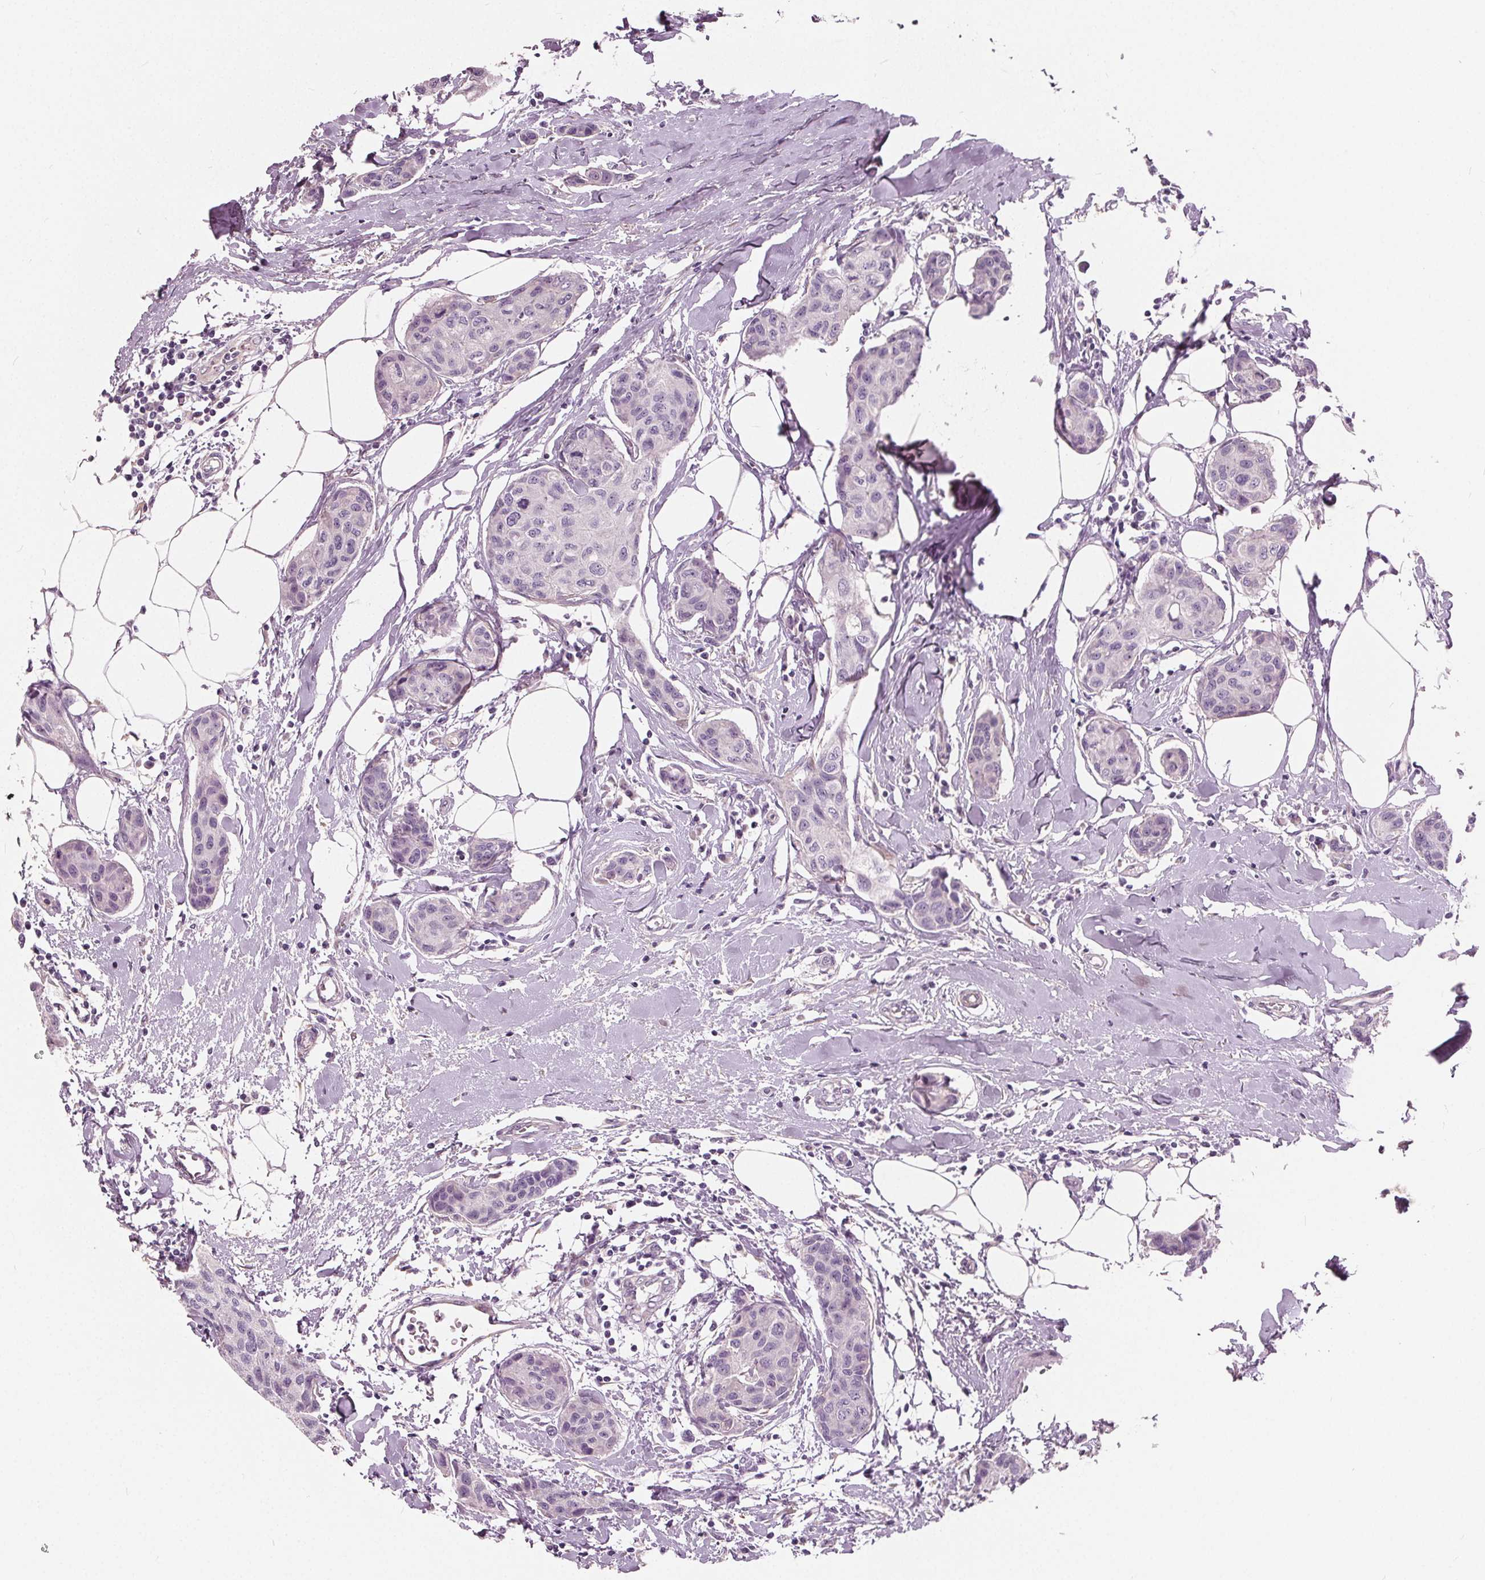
{"staining": {"intensity": "negative", "quantity": "none", "location": "none"}, "tissue": "breast cancer", "cell_type": "Tumor cells", "image_type": "cancer", "snomed": [{"axis": "morphology", "description": "Duct carcinoma"}, {"axis": "topography", "description": "Breast"}], "caption": "Immunohistochemical staining of infiltrating ductal carcinoma (breast) displays no significant expression in tumor cells.", "gene": "LHFPL7", "patient": {"sex": "female", "age": 80}}